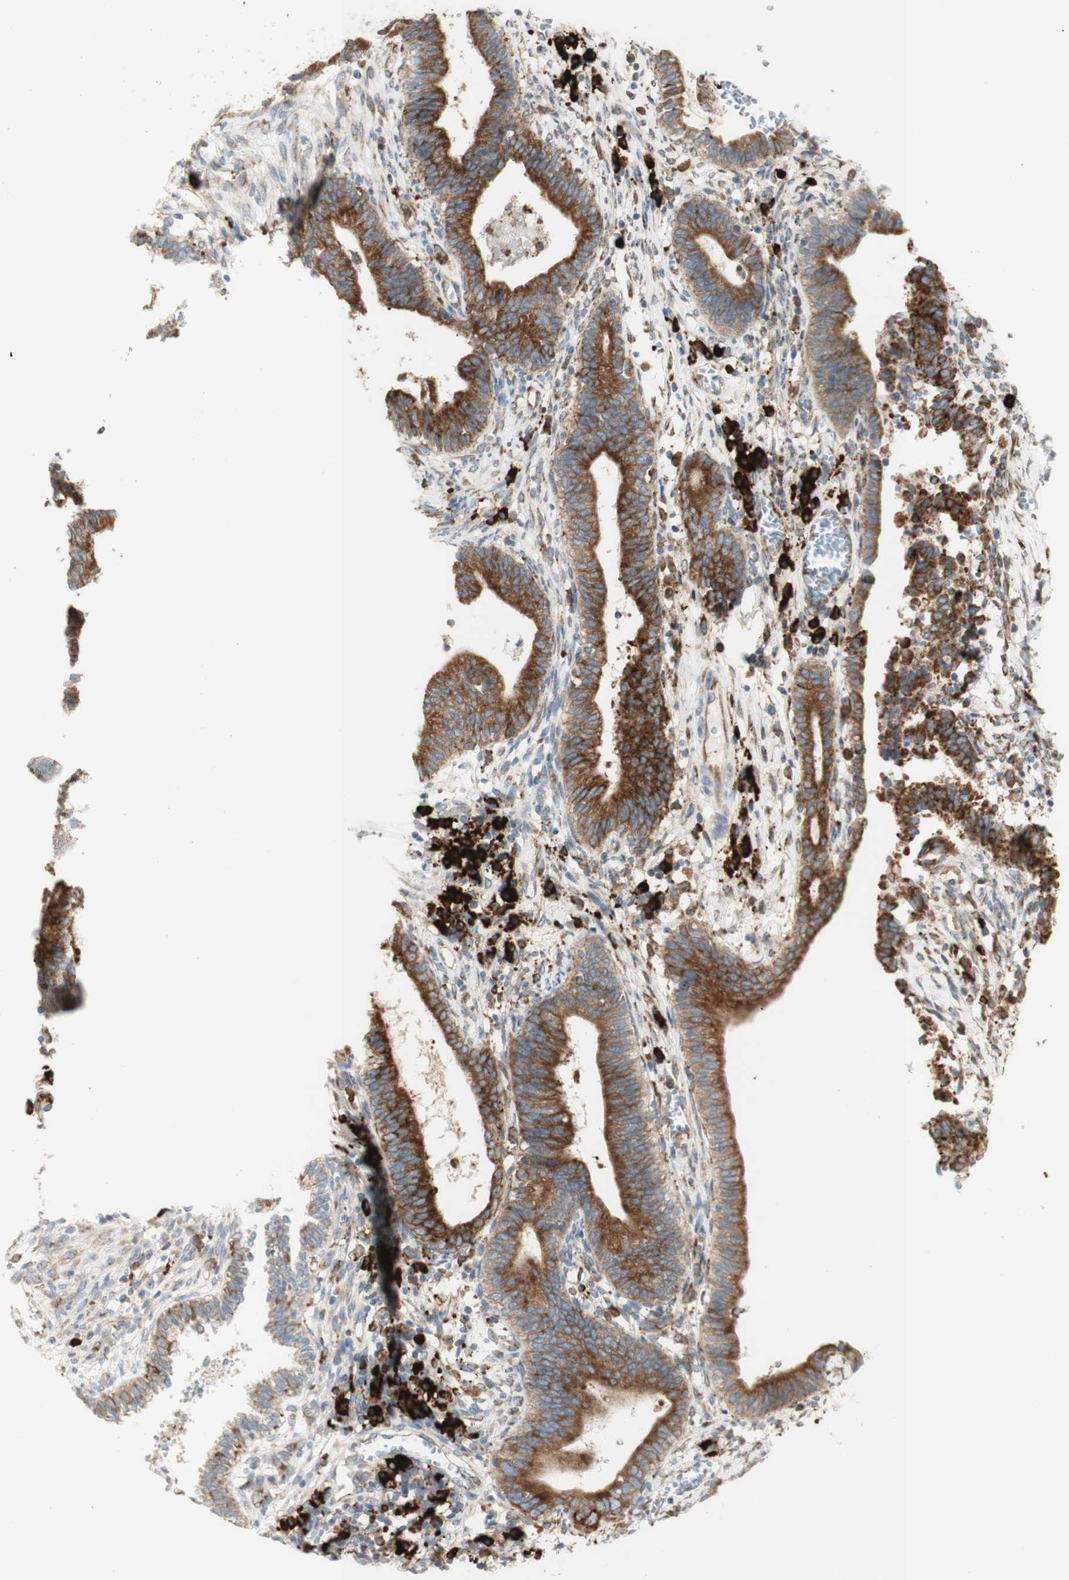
{"staining": {"intensity": "strong", "quantity": ">75%", "location": "cytoplasmic/membranous"}, "tissue": "cervical cancer", "cell_type": "Tumor cells", "image_type": "cancer", "snomed": [{"axis": "morphology", "description": "Adenocarcinoma, NOS"}, {"axis": "topography", "description": "Cervix"}], "caption": "Immunohistochemistry (IHC) histopathology image of cervical adenocarcinoma stained for a protein (brown), which reveals high levels of strong cytoplasmic/membranous expression in about >75% of tumor cells.", "gene": "MANF", "patient": {"sex": "female", "age": 44}}